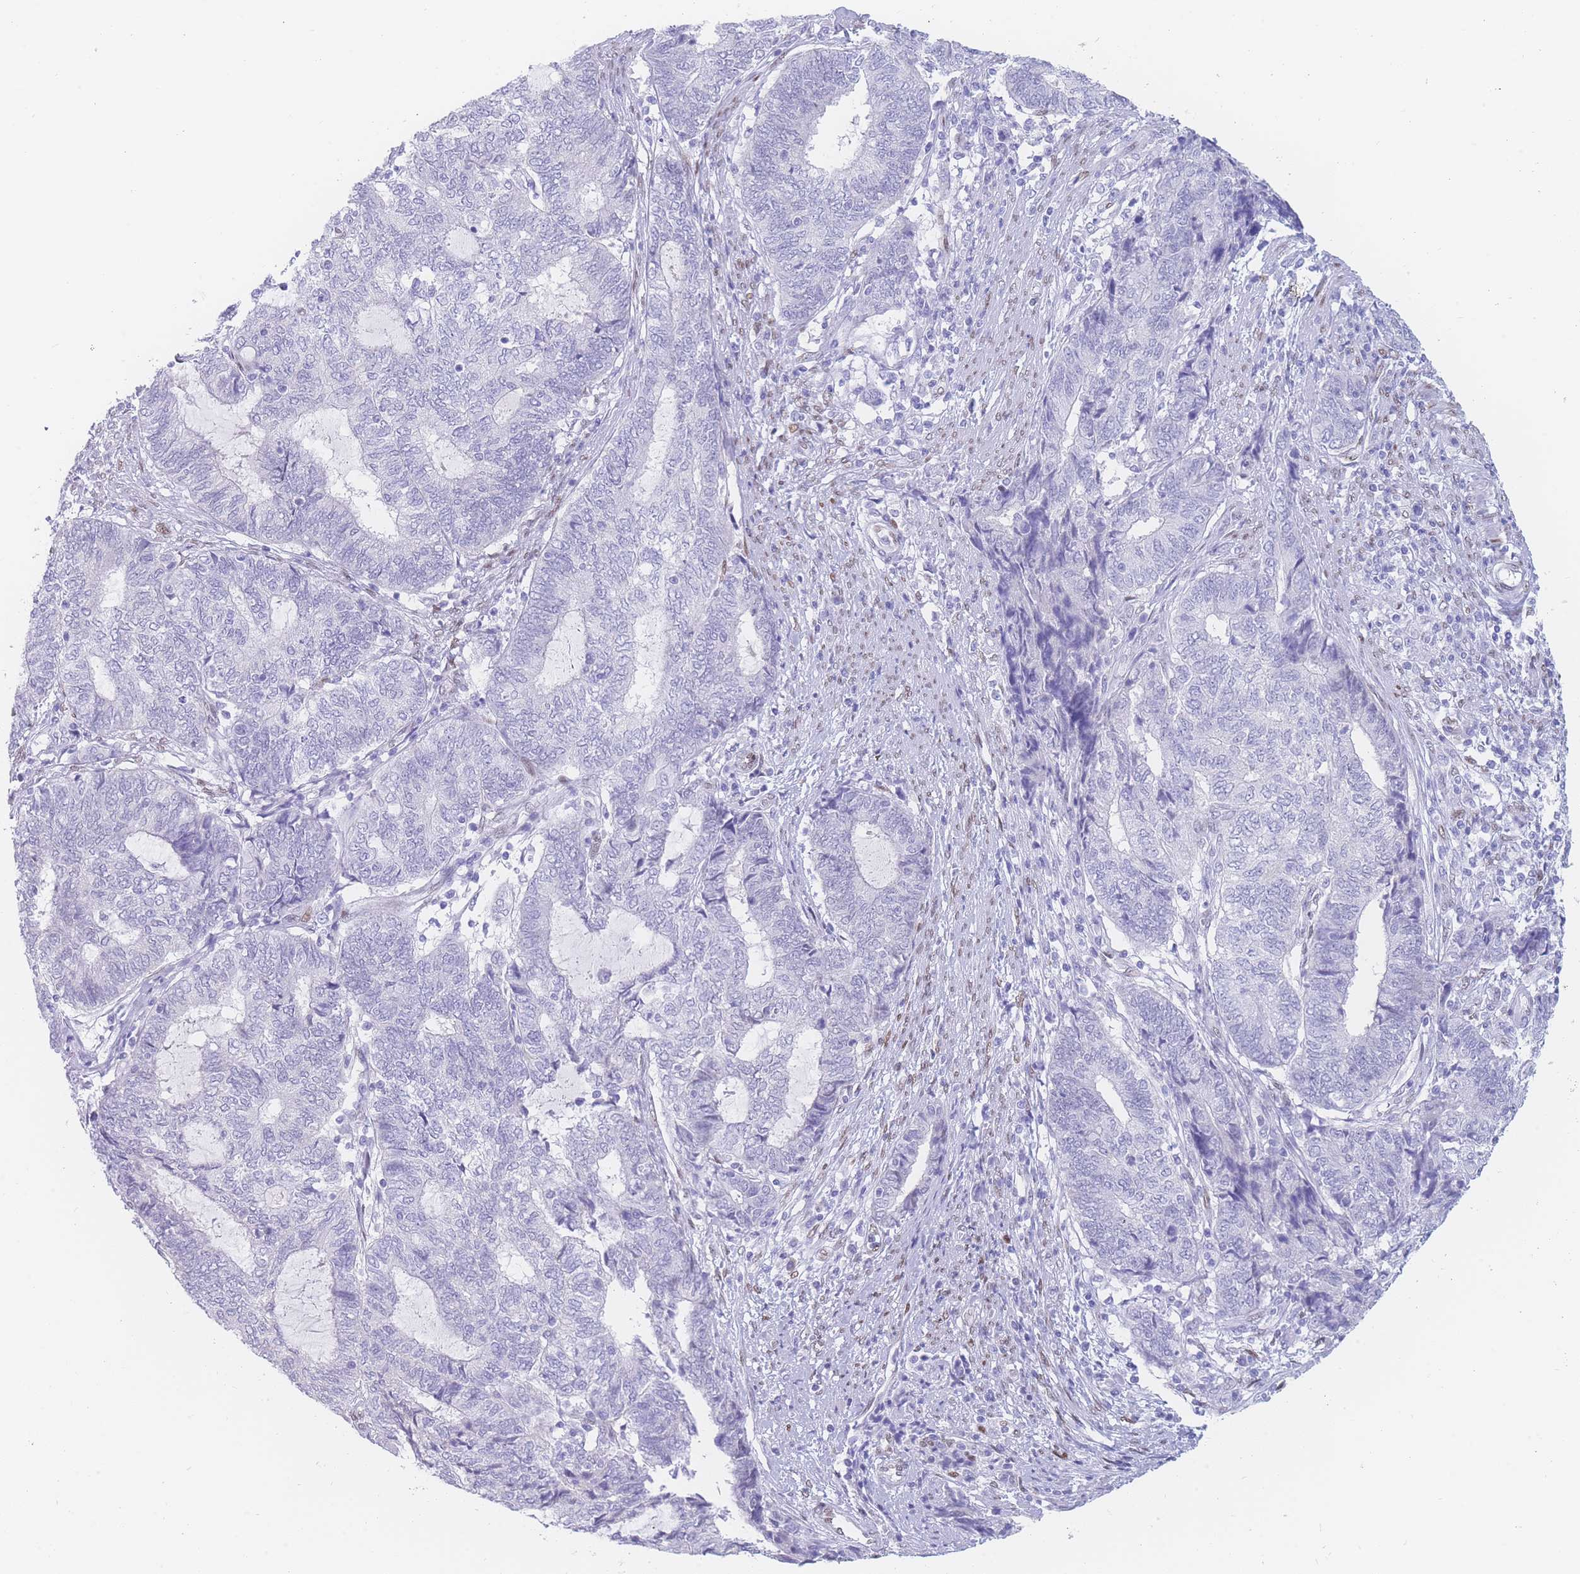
{"staining": {"intensity": "negative", "quantity": "none", "location": "none"}, "tissue": "endometrial cancer", "cell_type": "Tumor cells", "image_type": "cancer", "snomed": [{"axis": "morphology", "description": "Adenocarcinoma, NOS"}, {"axis": "topography", "description": "Uterus"}, {"axis": "topography", "description": "Endometrium"}], "caption": "Immunohistochemistry (IHC) of human endometrial cancer (adenocarcinoma) reveals no positivity in tumor cells. The staining was performed using DAB (3,3'-diaminobenzidine) to visualize the protein expression in brown, while the nuclei were stained in blue with hematoxylin (Magnification: 20x).", "gene": "PSMB5", "patient": {"sex": "female", "age": 70}}